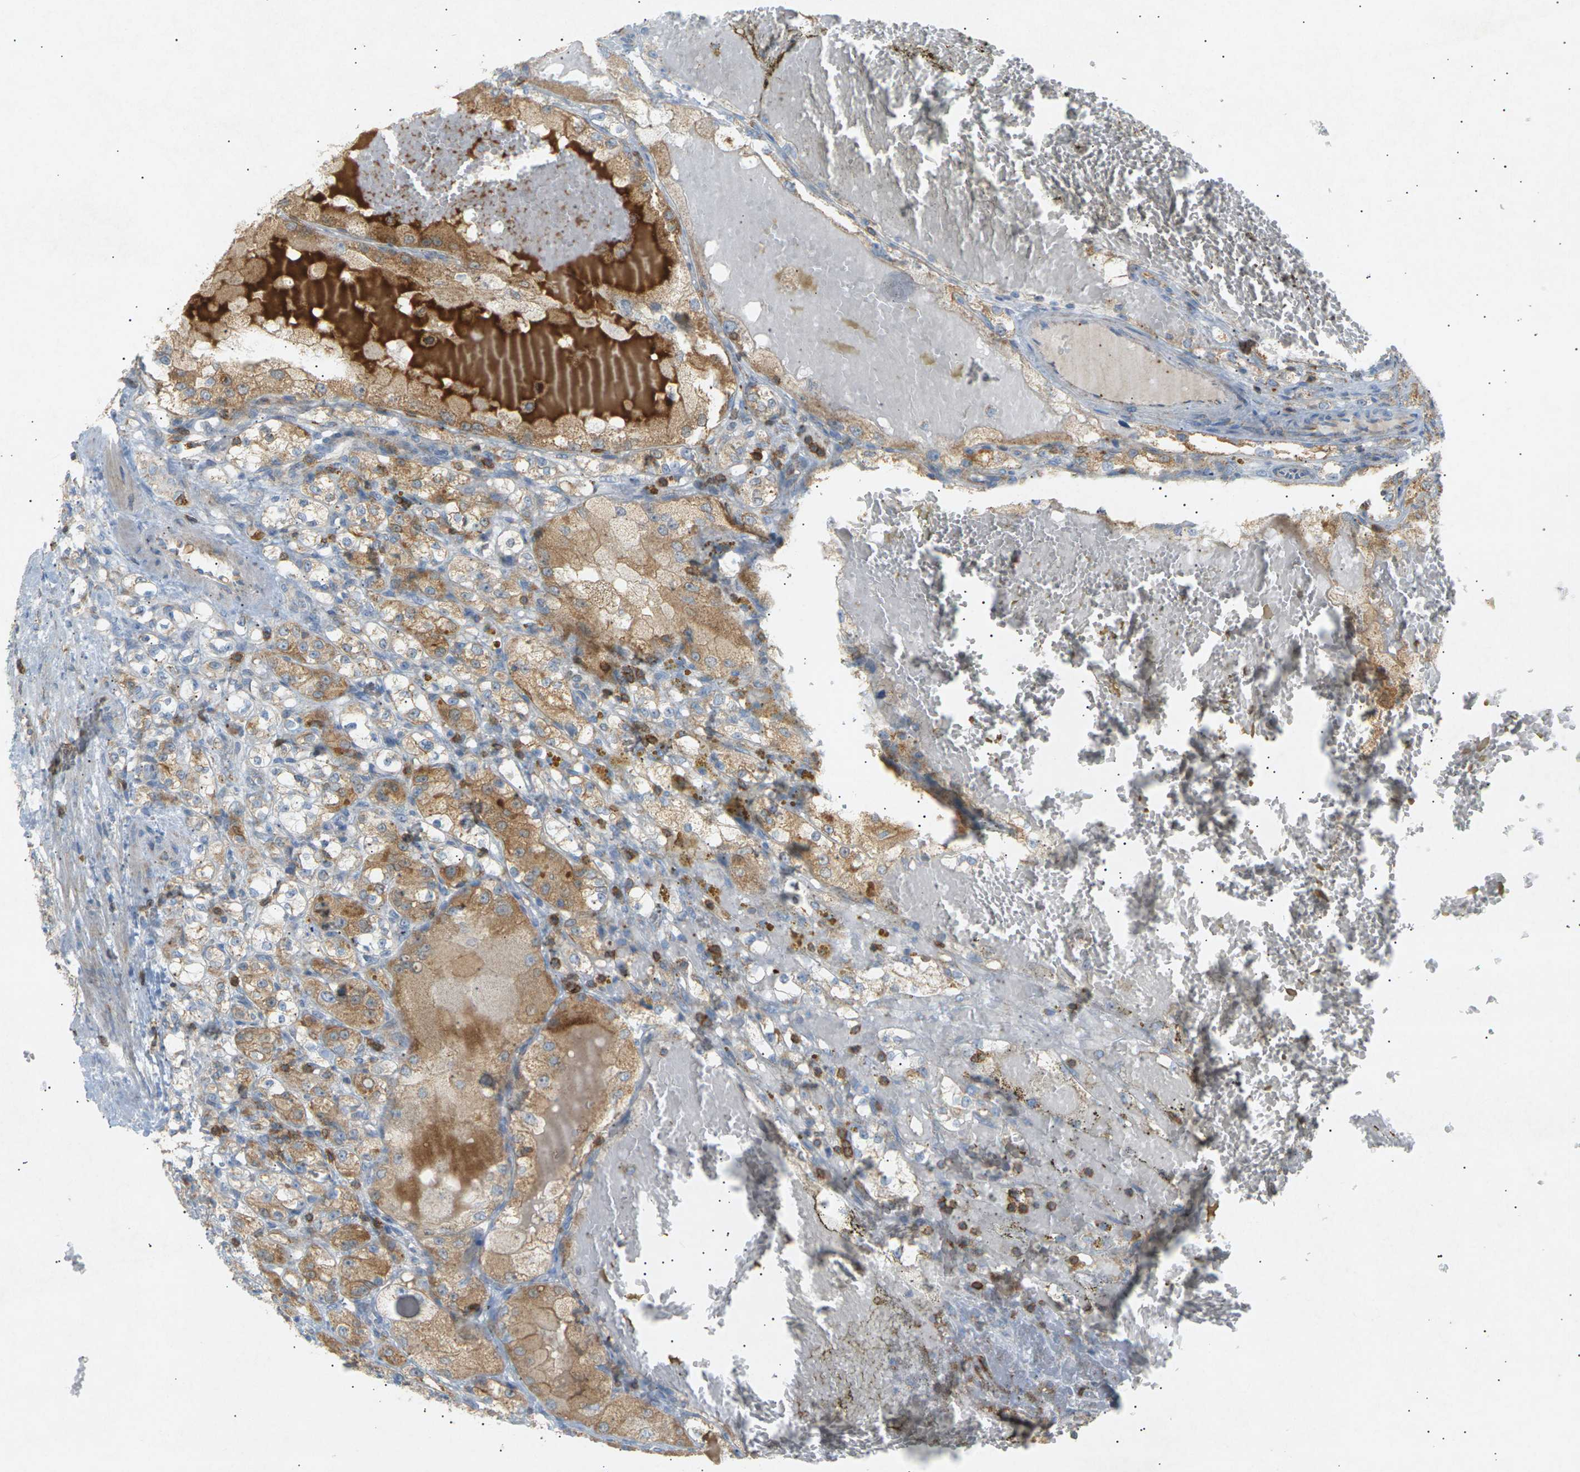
{"staining": {"intensity": "weak", "quantity": ">75%", "location": "cytoplasmic/membranous"}, "tissue": "renal cancer", "cell_type": "Tumor cells", "image_type": "cancer", "snomed": [{"axis": "morphology", "description": "Normal tissue, NOS"}, {"axis": "morphology", "description": "Adenocarcinoma, NOS"}, {"axis": "topography", "description": "Kidney"}], "caption": "Immunohistochemical staining of human adenocarcinoma (renal) displays low levels of weak cytoplasmic/membranous staining in about >75% of tumor cells.", "gene": "LIME1", "patient": {"sex": "male", "age": 61}}